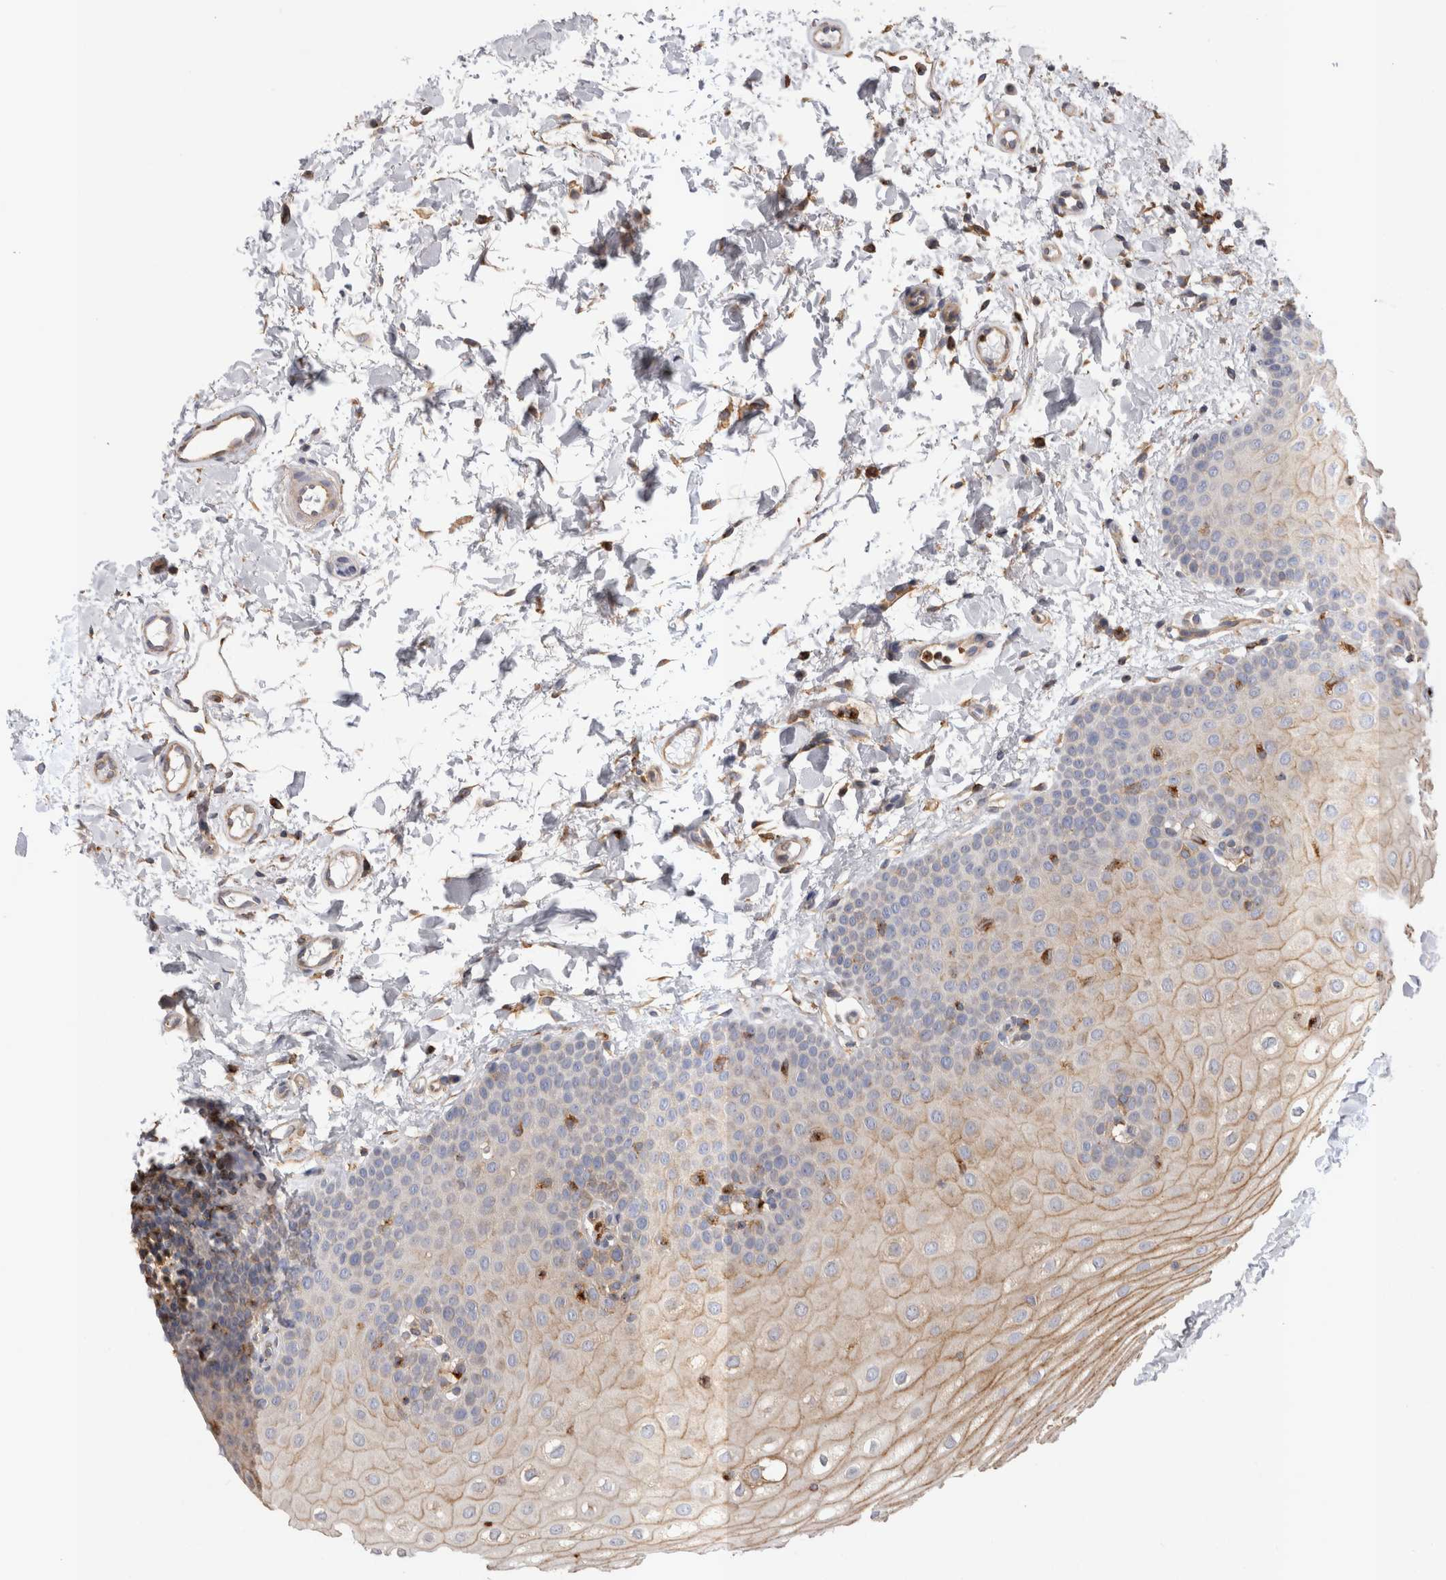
{"staining": {"intensity": "moderate", "quantity": "25%-75%", "location": "cytoplasmic/membranous"}, "tissue": "oral mucosa", "cell_type": "Squamous epithelial cells", "image_type": "normal", "snomed": [{"axis": "morphology", "description": "Normal tissue, NOS"}, {"axis": "topography", "description": "Skin"}, {"axis": "topography", "description": "Oral tissue"}], "caption": "Immunohistochemical staining of unremarkable oral mucosa reveals medium levels of moderate cytoplasmic/membranous staining in approximately 25%-75% of squamous epithelial cells. The staining was performed using DAB, with brown indicating positive protein expression. Nuclei are stained blue with hematoxylin.", "gene": "RAB11FIP1", "patient": {"sex": "male", "age": 84}}